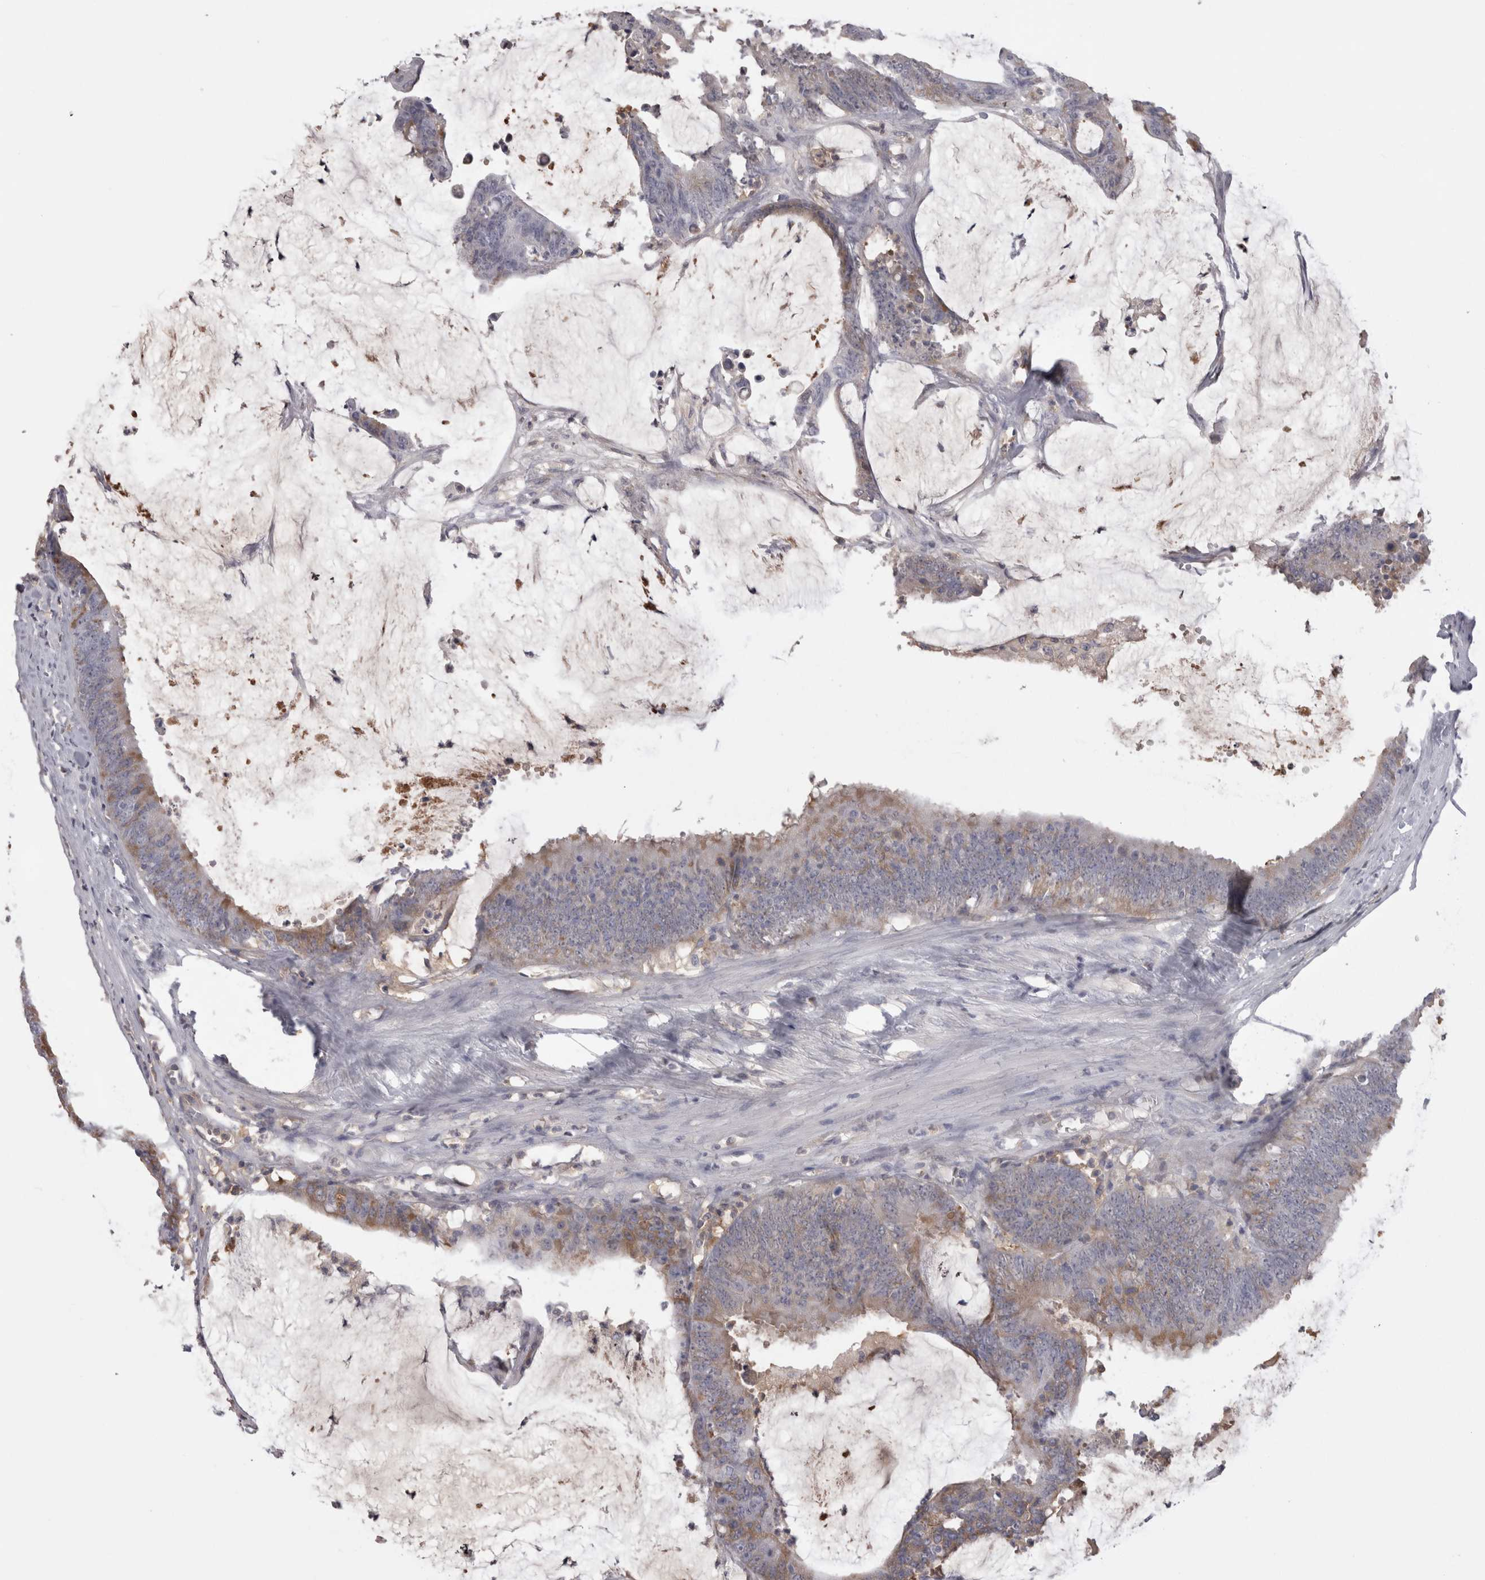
{"staining": {"intensity": "moderate", "quantity": "25%-75%", "location": "cytoplasmic/membranous"}, "tissue": "colorectal cancer", "cell_type": "Tumor cells", "image_type": "cancer", "snomed": [{"axis": "morphology", "description": "Adenocarcinoma, NOS"}, {"axis": "topography", "description": "Rectum"}], "caption": "Immunohistochemistry micrograph of human colorectal cancer stained for a protein (brown), which shows medium levels of moderate cytoplasmic/membranous positivity in about 25%-75% of tumor cells.", "gene": "SAA4", "patient": {"sex": "female", "age": 66}}